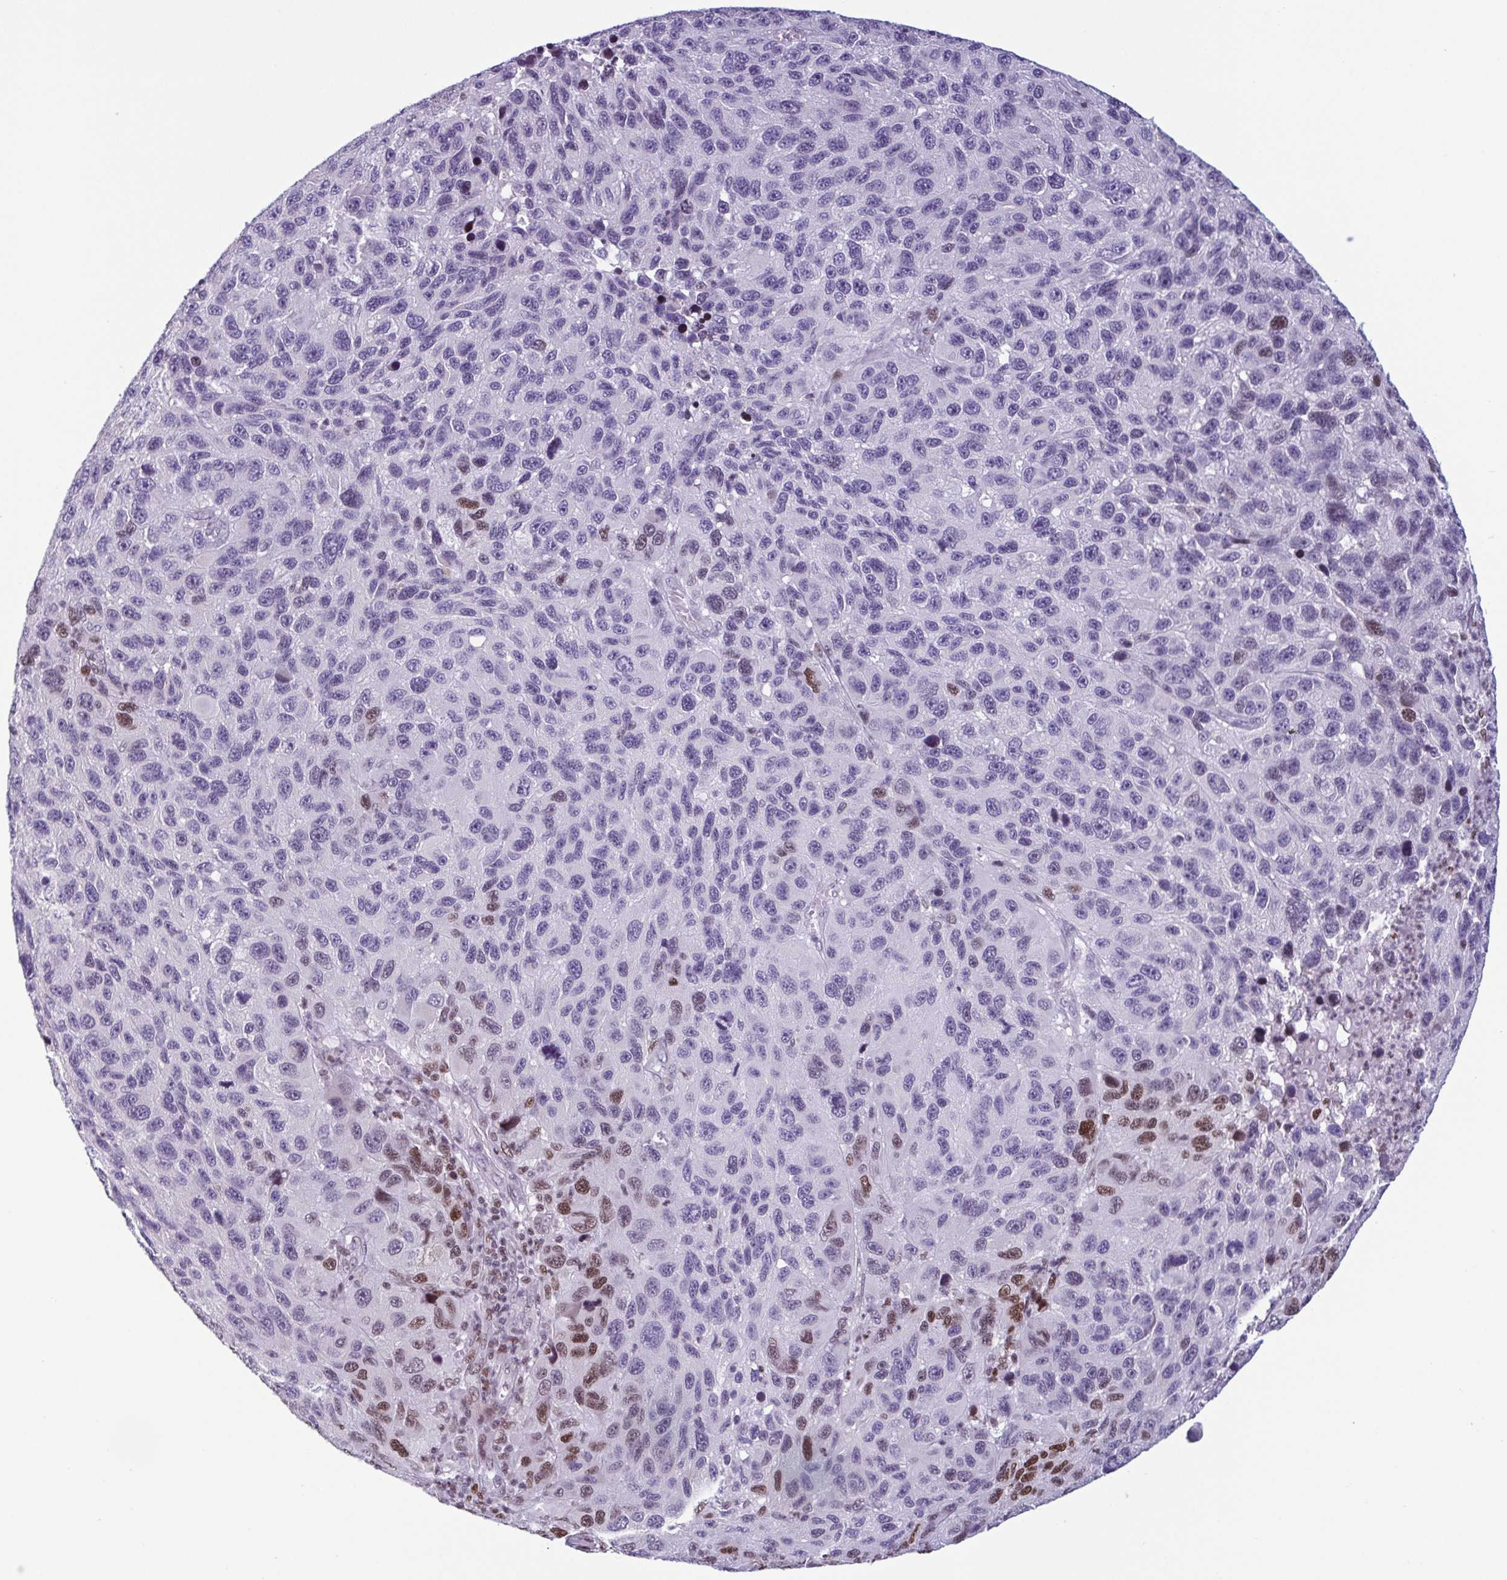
{"staining": {"intensity": "moderate", "quantity": "<25%", "location": "nuclear"}, "tissue": "melanoma", "cell_type": "Tumor cells", "image_type": "cancer", "snomed": [{"axis": "morphology", "description": "Malignant melanoma, NOS"}, {"axis": "topography", "description": "Skin"}], "caption": "Approximately <25% of tumor cells in human malignant melanoma demonstrate moderate nuclear protein expression as visualized by brown immunohistochemical staining.", "gene": "IRF1", "patient": {"sex": "male", "age": 53}}